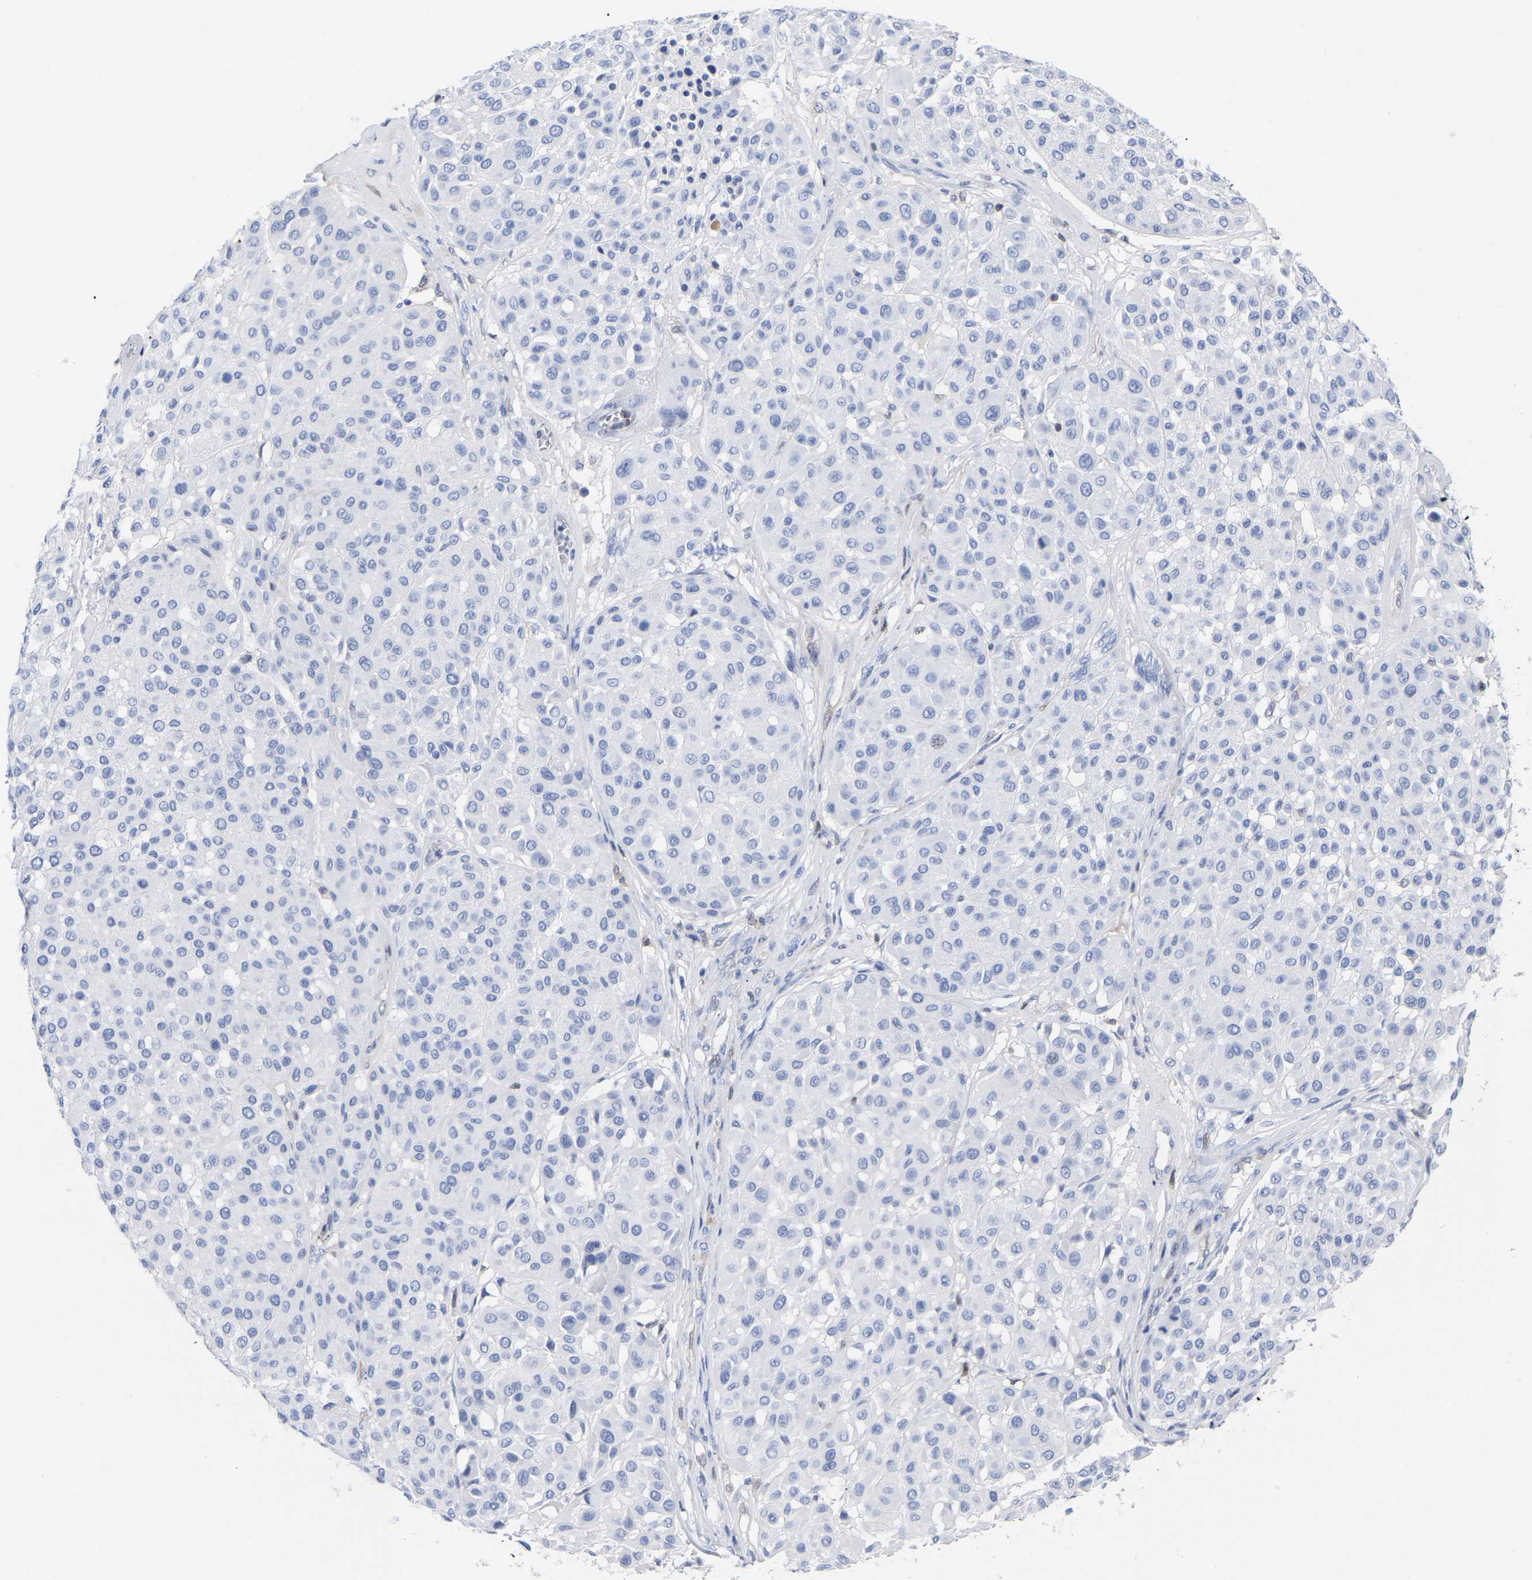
{"staining": {"intensity": "negative", "quantity": "none", "location": "none"}, "tissue": "melanoma", "cell_type": "Tumor cells", "image_type": "cancer", "snomed": [{"axis": "morphology", "description": "Malignant melanoma, Metastatic site"}, {"axis": "topography", "description": "Soft tissue"}], "caption": "This is an immunohistochemistry photomicrograph of malignant melanoma (metastatic site). There is no staining in tumor cells.", "gene": "GIMAP4", "patient": {"sex": "male", "age": 41}}